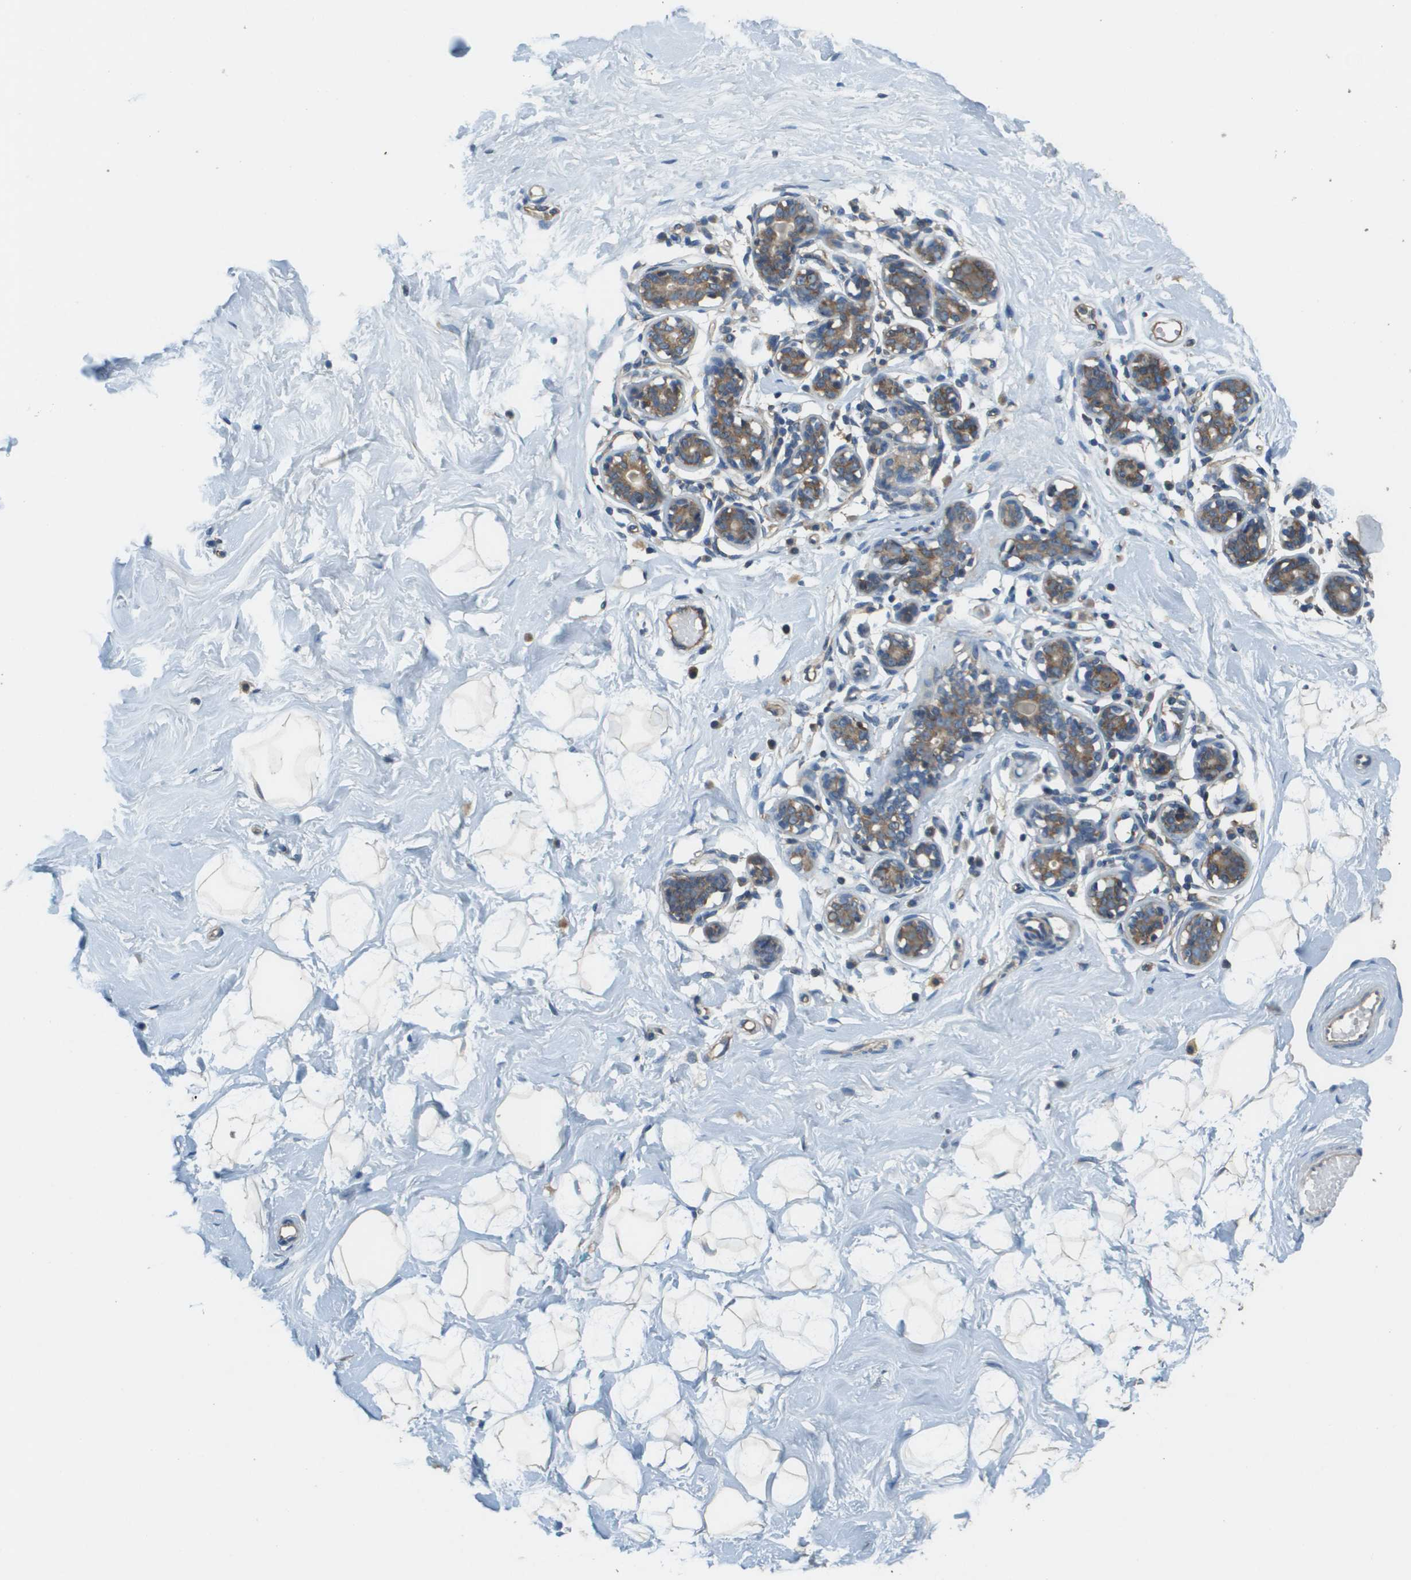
{"staining": {"intensity": "negative", "quantity": "none", "location": "none"}, "tissue": "breast", "cell_type": "Adipocytes", "image_type": "normal", "snomed": [{"axis": "morphology", "description": "Normal tissue, NOS"}, {"axis": "topography", "description": "Breast"}], "caption": "Immunohistochemistry photomicrograph of benign human breast stained for a protein (brown), which demonstrates no positivity in adipocytes.", "gene": "SAMSN1", "patient": {"sex": "female", "age": 23}}